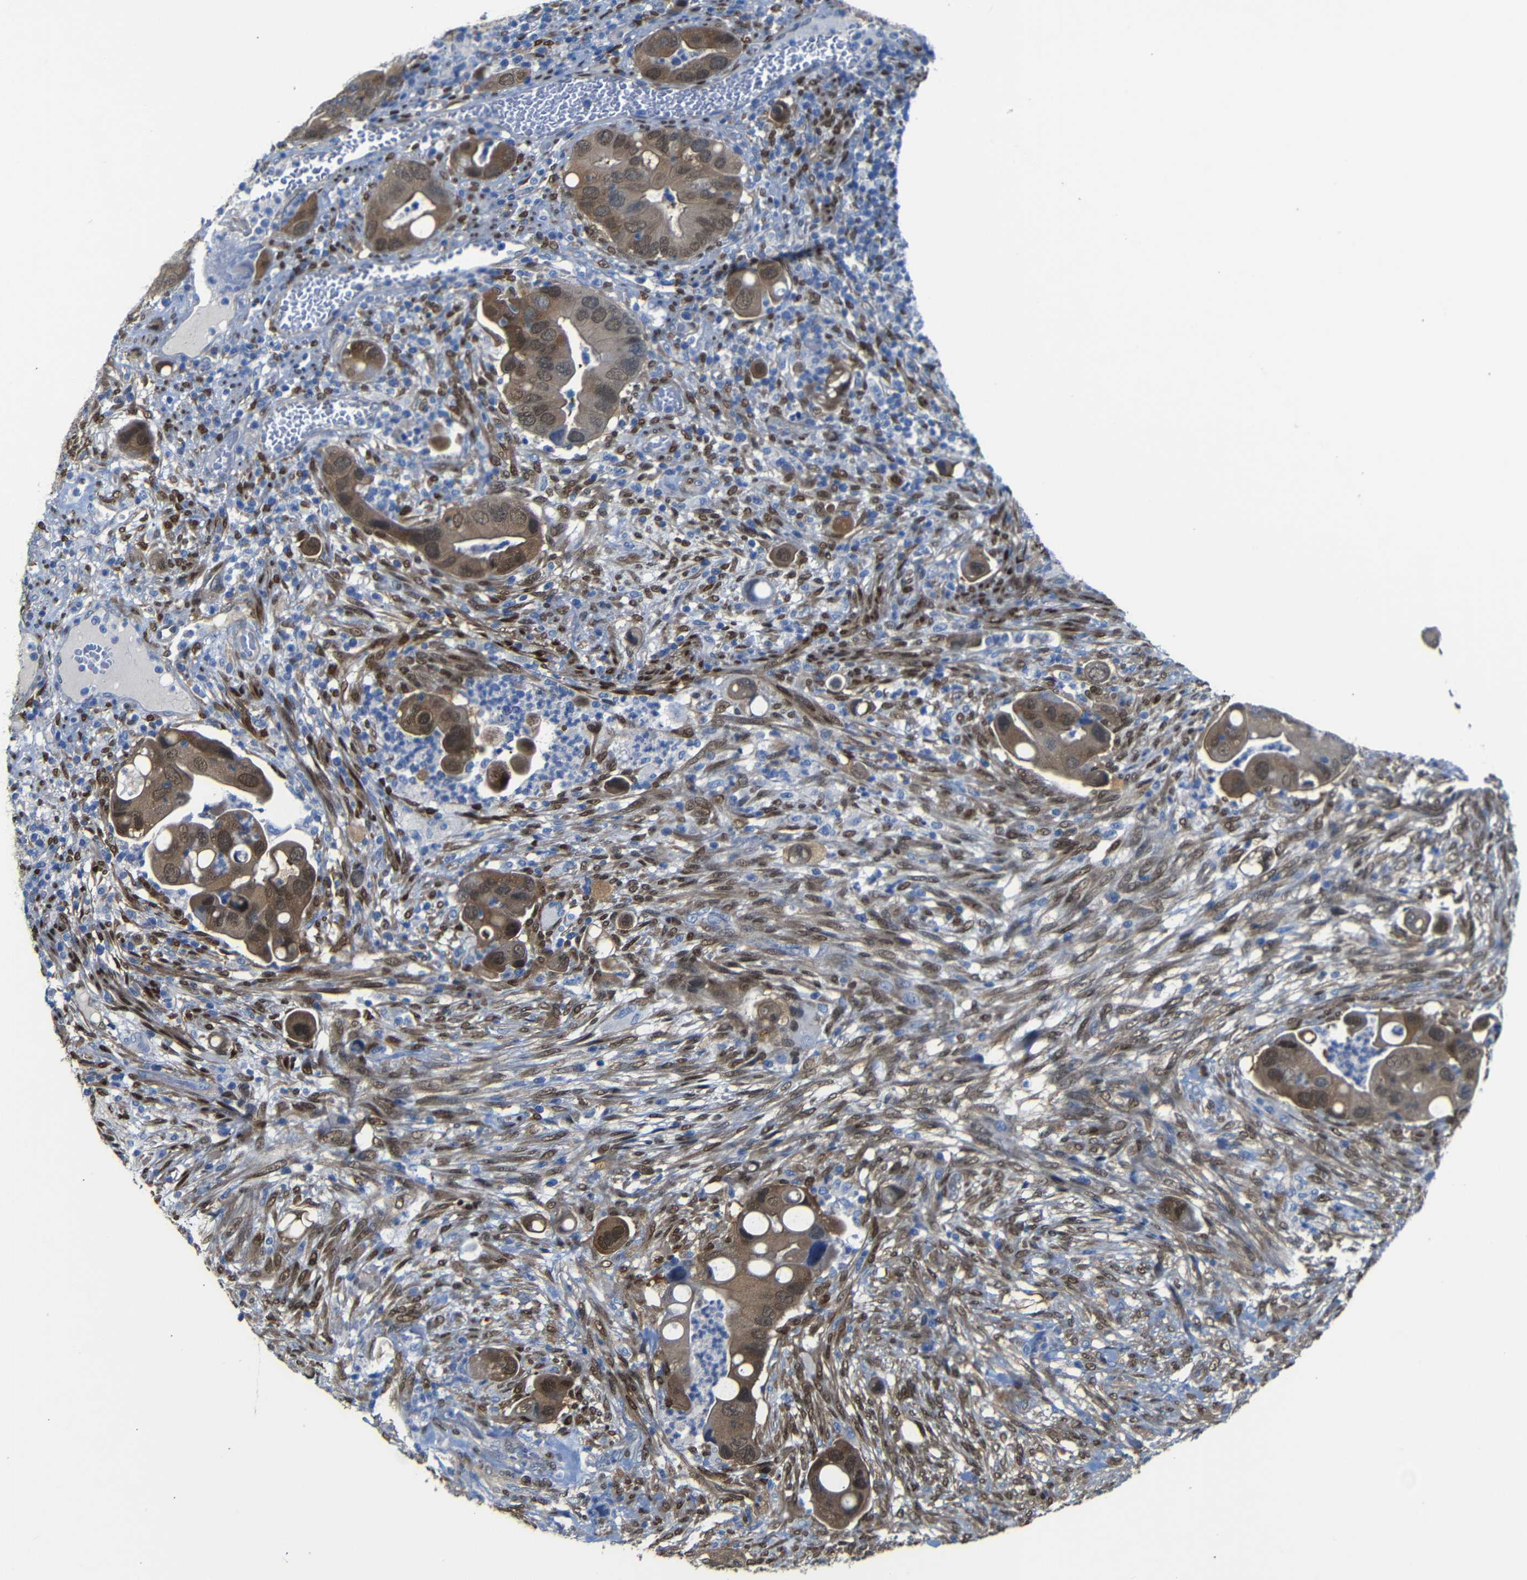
{"staining": {"intensity": "moderate", "quantity": ">75%", "location": "cytoplasmic/membranous,nuclear"}, "tissue": "colorectal cancer", "cell_type": "Tumor cells", "image_type": "cancer", "snomed": [{"axis": "morphology", "description": "Adenocarcinoma, NOS"}, {"axis": "topography", "description": "Rectum"}], "caption": "A high-resolution image shows immunohistochemistry staining of colorectal cancer (adenocarcinoma), which demonstrates moderate cytoplasmic/membranous and nuclear staining in approximately >75% of tumor cells.", "gene": "YAP1", "patient": {"sex": "female", "age": 57}}